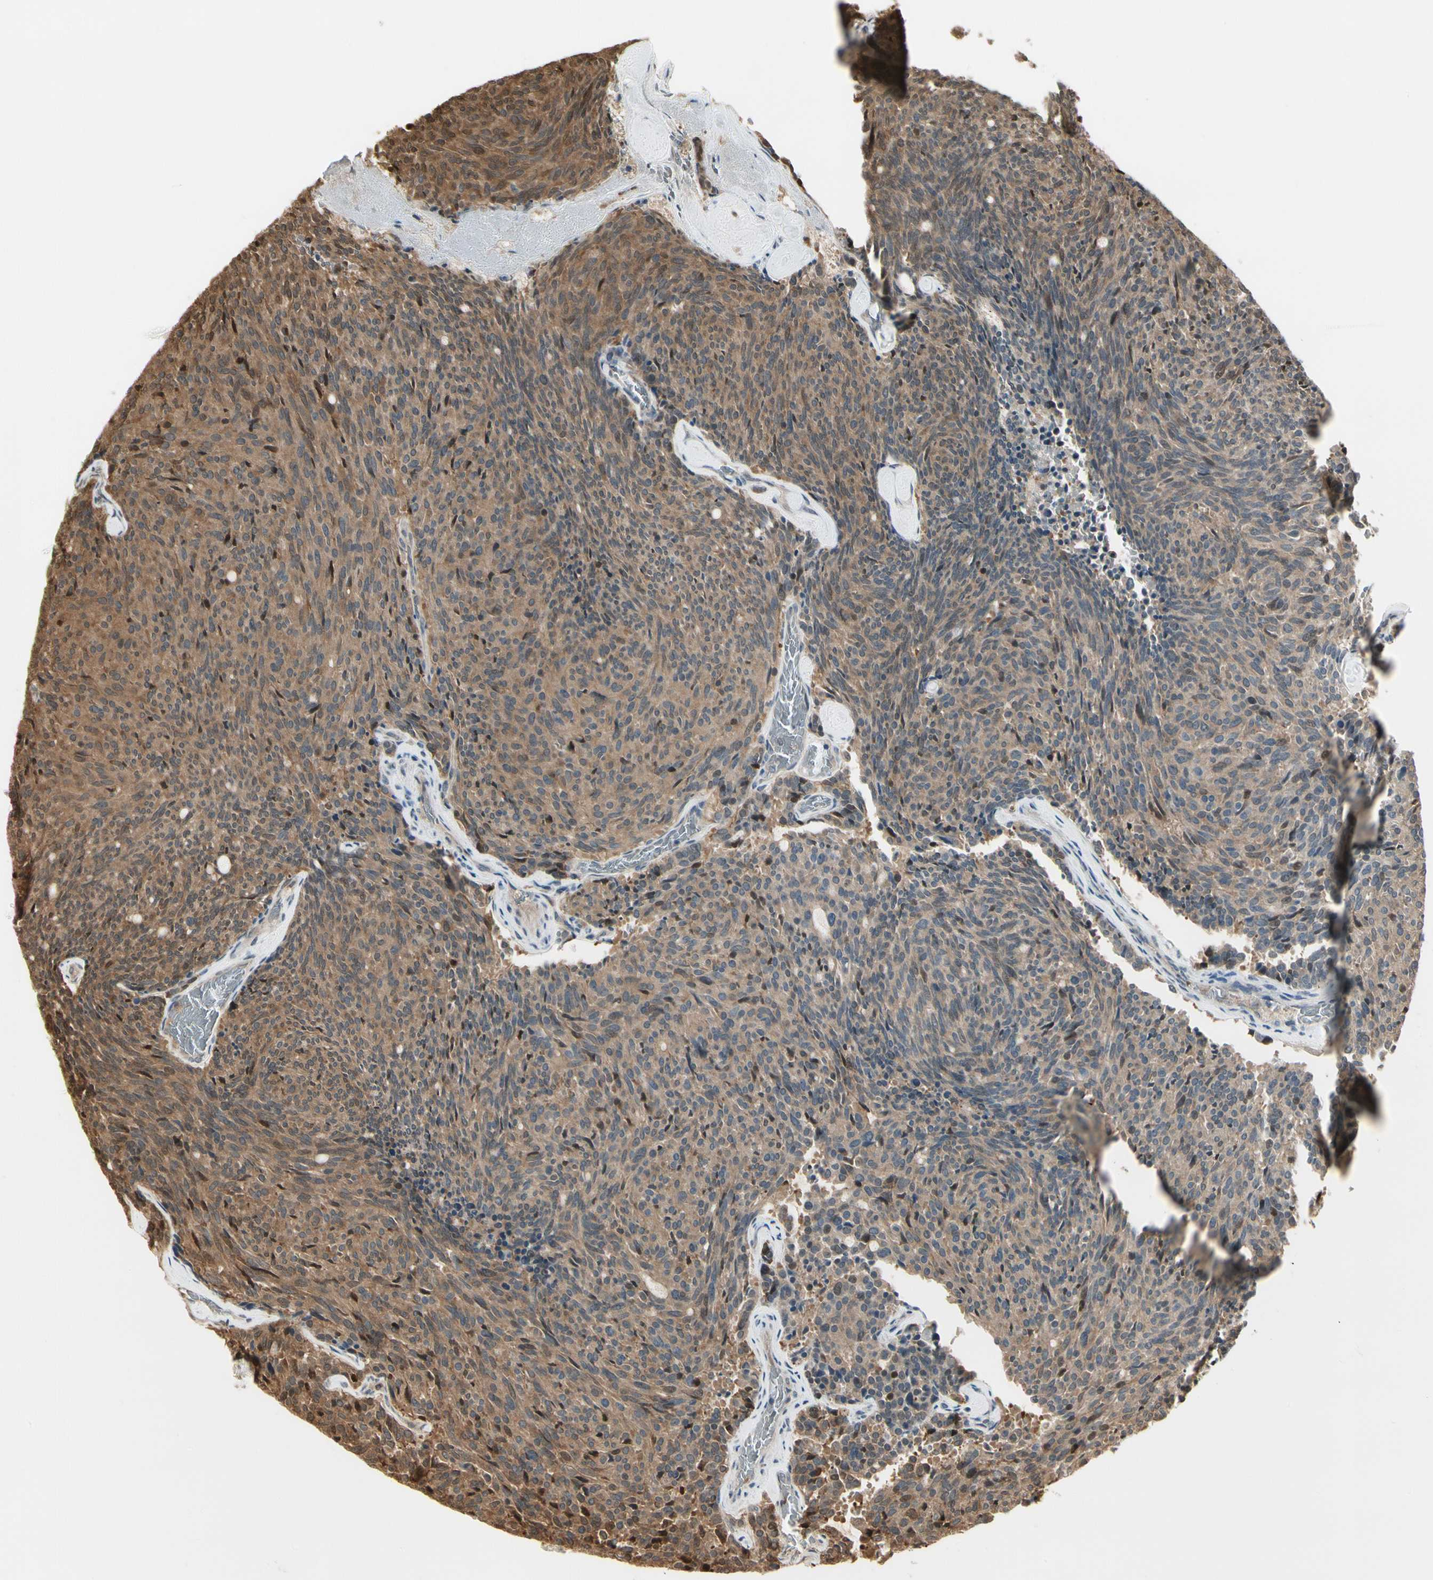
{"staining": {"intensity": "moderate", "quantity": ">75%", "location": "cytoplasmic/membranous"}, "tissue": "carcinoid", "cell_type": "Tumor cells", "image_type": "cancer", "snomed": [{"axis": "morphology", "description": "Carcinoid, malignant, NOS"}, {"axis": "topography", "description": "Pancreas"}], "caption": "This is a histology image of IHC staining of carcinoid (malignant), which shows moderate expression in the cytoplasmic/membranous of tumor cells.", "gene": "EVC", "patient": {"sex": "female", "age": 54}}